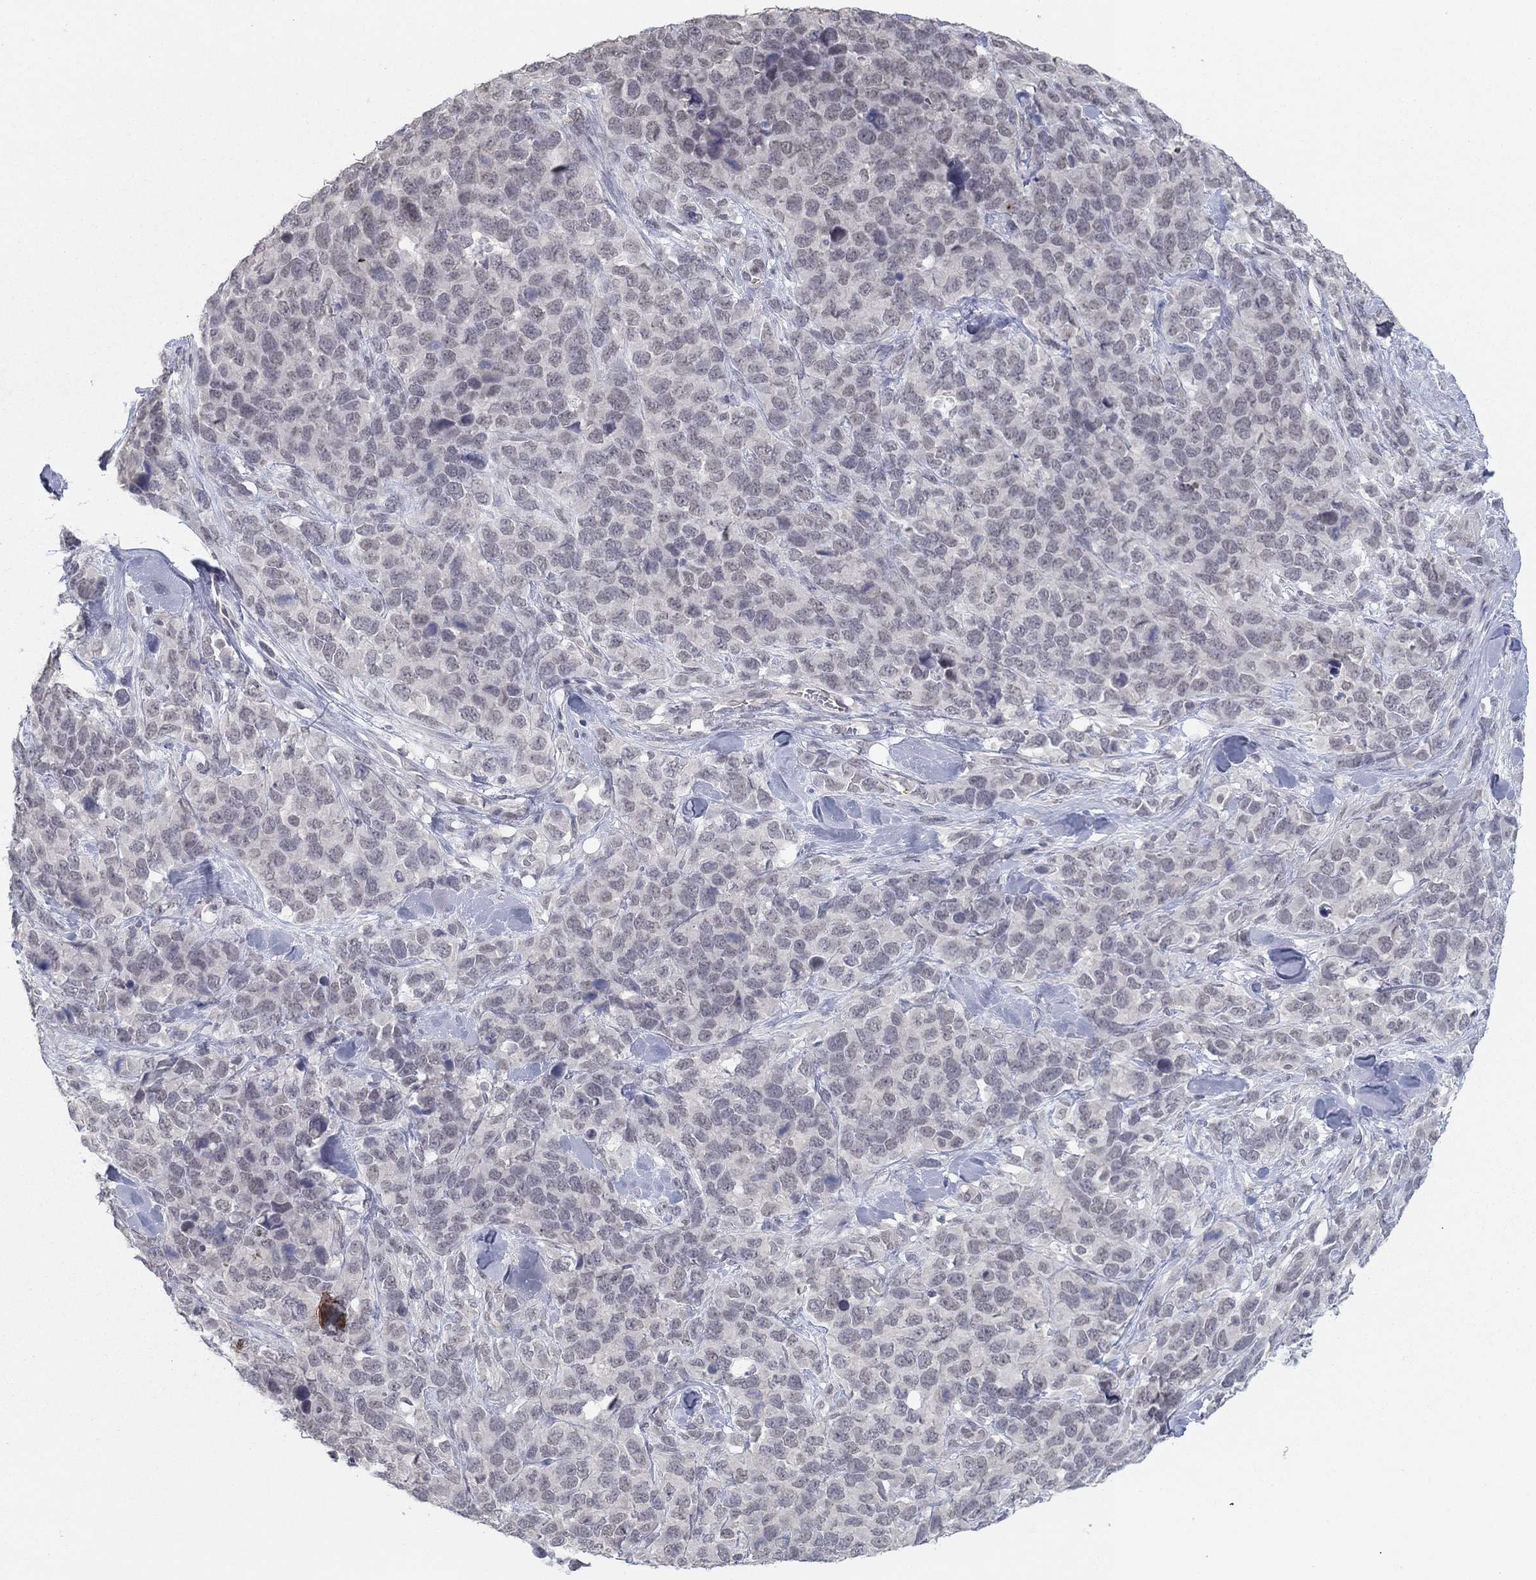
{"staining": {"intensity": "negative", "quantity": "none", "location": "none"}, "tissue": "melanoma", "cell_type": "Tumor cells", "image_type": "cancer", "snomed": [{"axis": "morphology", "description": "Malignant melanoma, Metastatic site"}, {"axis": "topography", "description": "Skin"}], "caption": "This is a histopathology image of immunohistochemistry (IHC) staining of melanoma, which shows no expression in tumor cells.", "gene": "SLC22A2", "patient": {"sex": "male", "age": 84}}